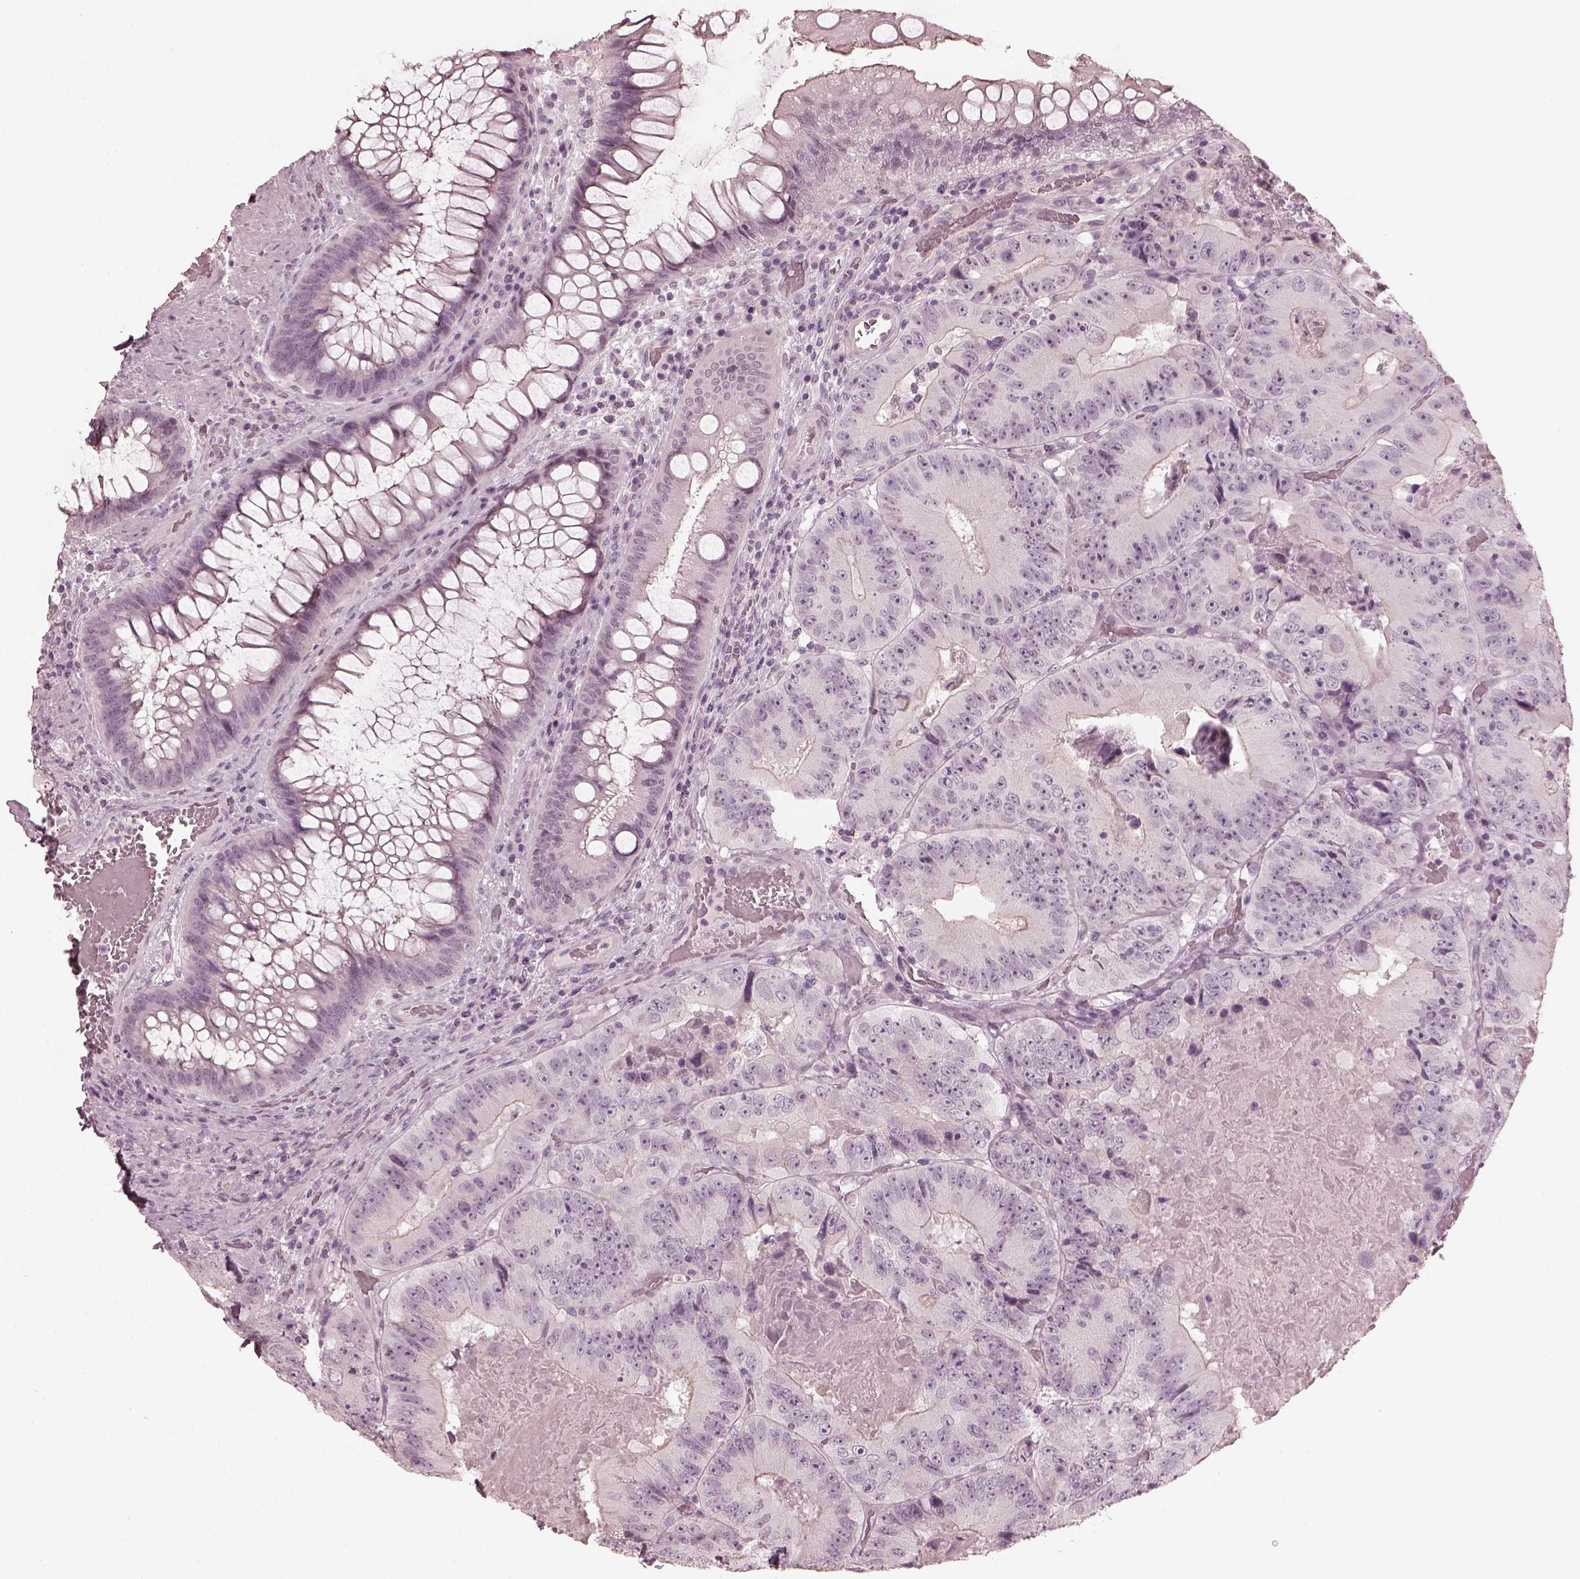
{"staining": {"intensity": "negative", "quantity": "none", "location": "none"}, "tissue": "colorectal cancer", "cell_type": "Tumor cells", "image_type": "cancer", "snomed": [{"axis": "morphology", "description": "Adenocarcinoma, NOS"}, {"axis": "topography", "description": "Colon"}], "caption": "IHC photomicrograph of neoplastic tissue: adenocarcinoma (colorectal) stained with DAB displays no significant protein staining in tumor cells. Nuclei are stained in blue.", "gene": "OPTC", "patient": {"sex": "female", "age": 86}}